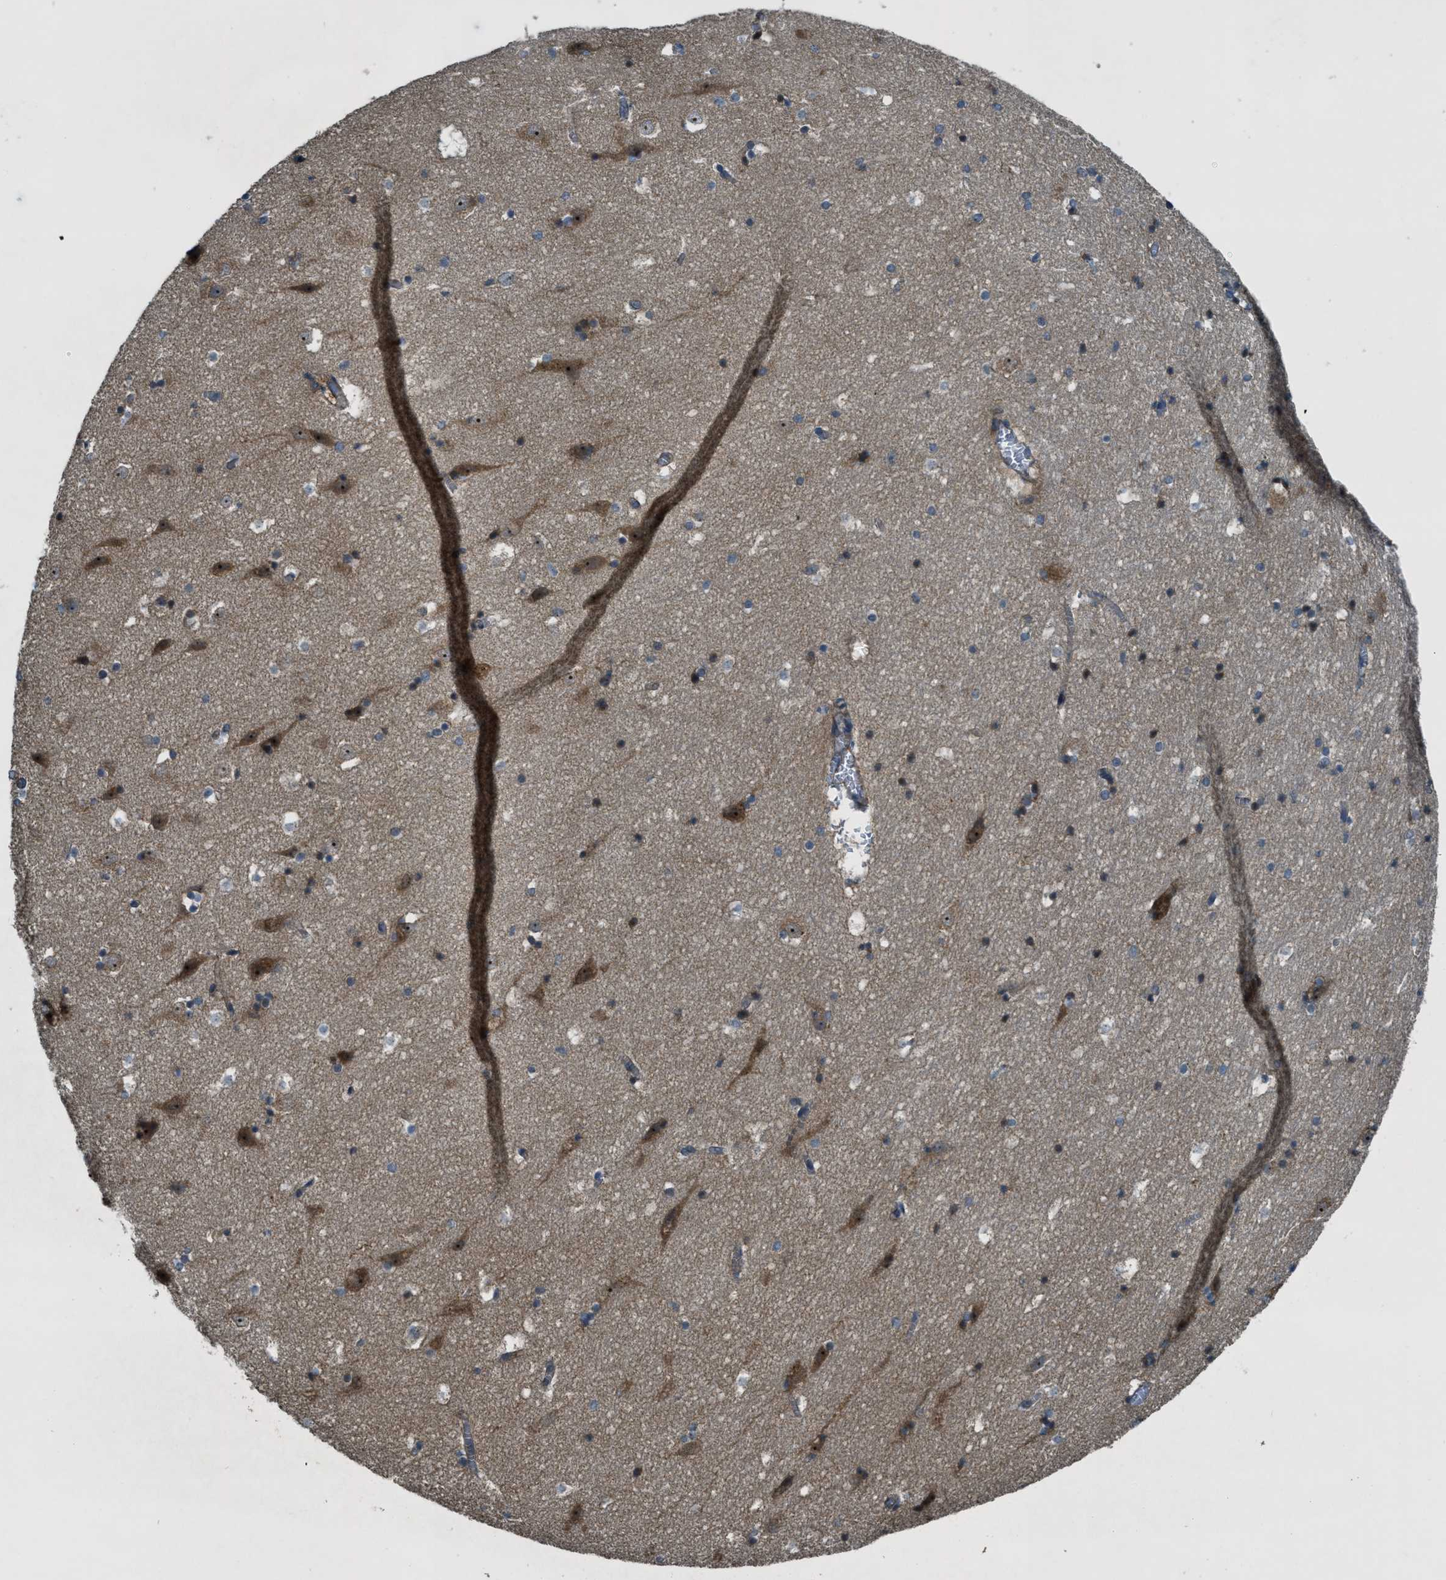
{"staining": {"intensity": "moderate", "quantity": "25%-75%", "location": "nuclear"}, "tissue": "hippocampus", "cell_type": "Glial cells", "image_type": "normal", "snomed": [{"axis": "morphology", "description": "Normal tissue, NOS"}, {"axis": "topography", "description": "Hippocampus"}], "caption": "About 25%-75% of glial cells in unremarkable human hippocampus exhibit moderate nuclear protein expression as visualized by brown immunohistochemical staining.", "gene": "VEZT", "patient": {"sex": "male", "age": 45}}